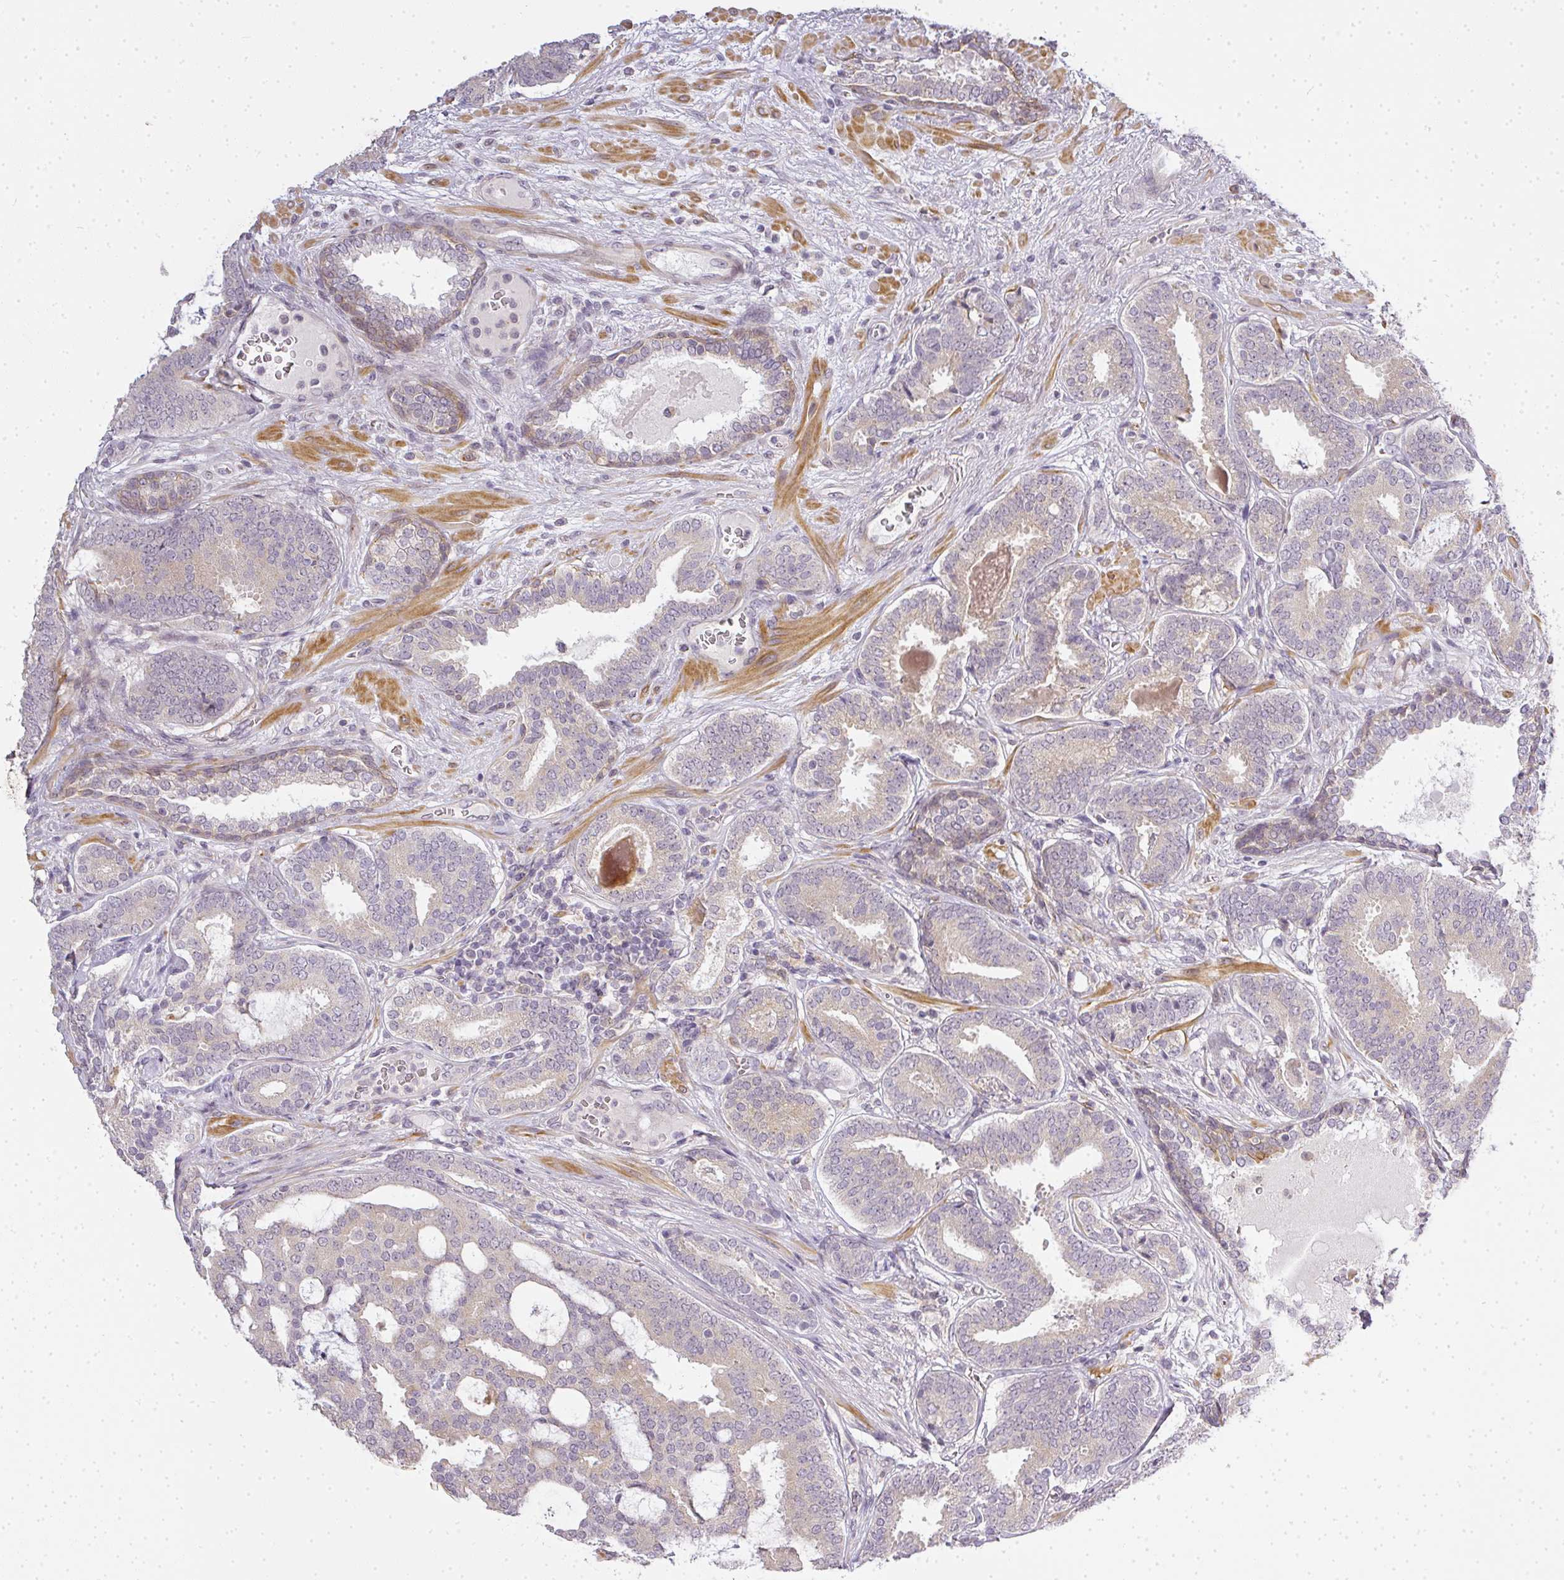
{"staining": {"intensity": "negative", "quantity": "none", "location": "none"}, "tissue": "prostate cancer", "cell_type": "Tumor cells", "image_type": "cancer", "snomed": [{"axis": "morphology", "description": "Adenocarcinoma, High grade"}, {"axis": "topography", "description": "Prostate"}], "caption": "Tumor cells are negative for brown protein staining in high-grade adenocarcinoma (prostate).", "gene": "MED19", "patient": {"sex": "male", "age": 65}}